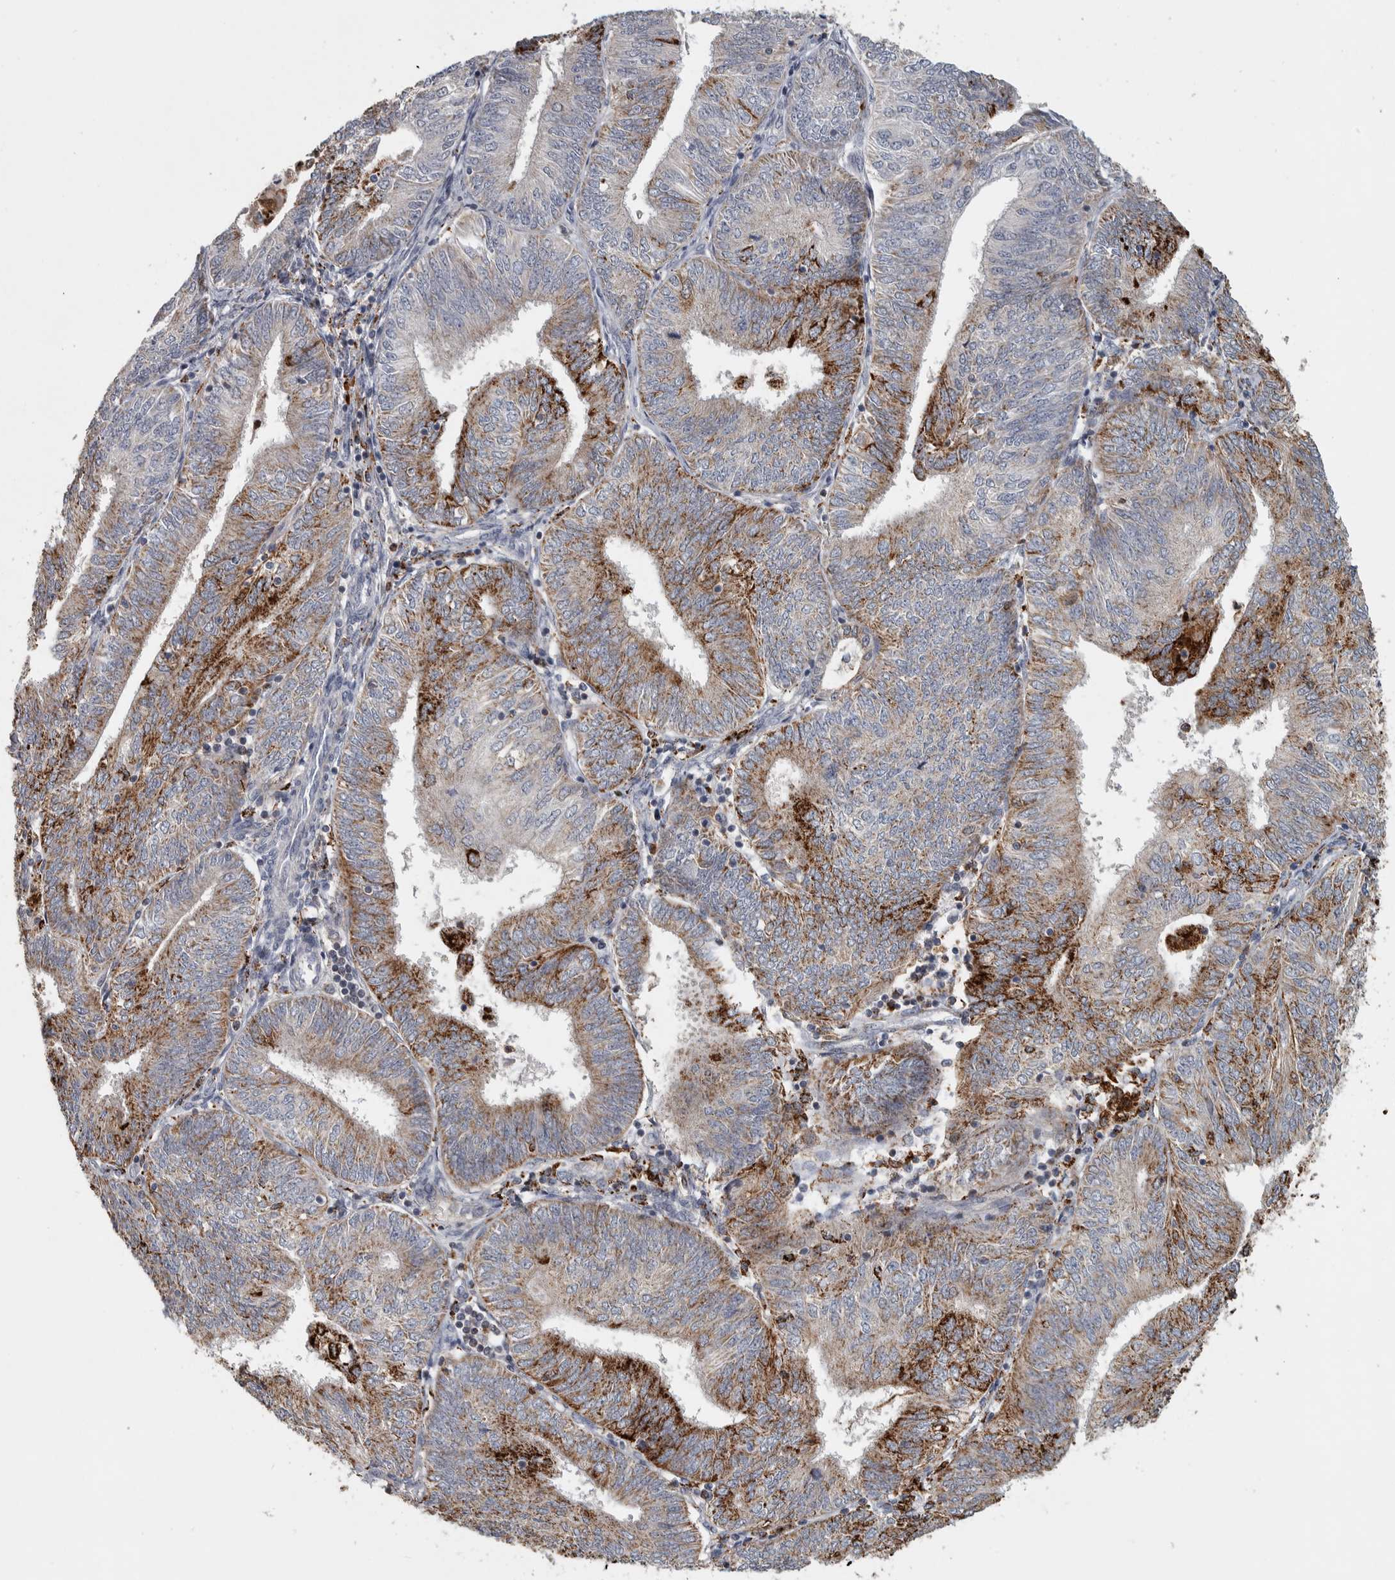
{"staining": {"intensity": "strong", "quantity": "<25%", "location": "cytoplasmic/membranous"}, "tissue": "endometrial cancer", "cell_type": "Tumor cells", "image_type": "cancer", "snomed": [{"axis": "morphology", "description": "Adenocarcinoma, NOS"}, {"axis": "topography", "description": "Endometrium"}], "caption": "This is a micrograph of IHC staining of endometrial cancer, which shows strong staining in the cytoplasmic/membranous of tumor cells.", "gene": "FAM78A", "patient": {"sex": "female", "age": 58}}